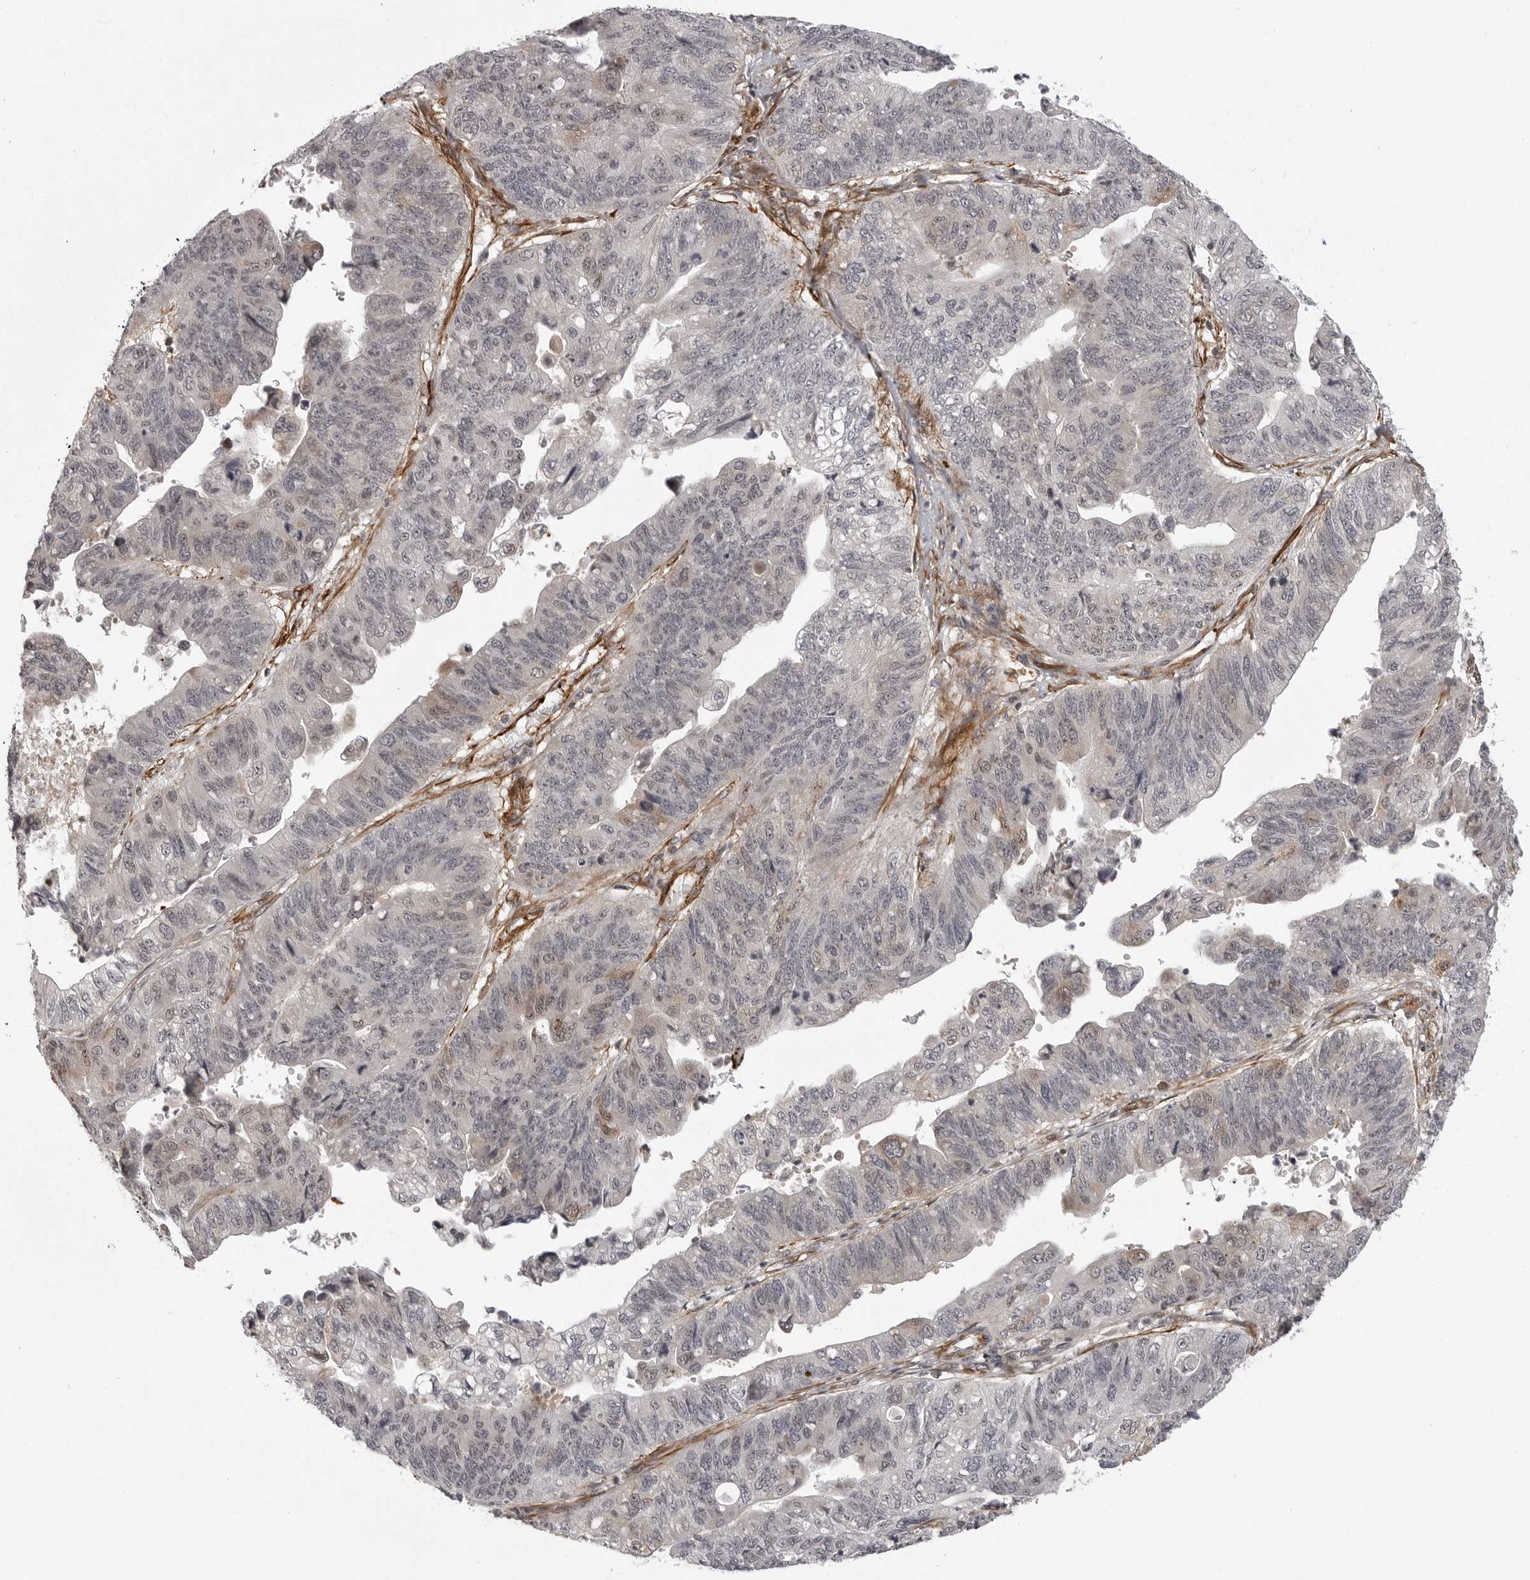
{"staining": {"intensity": "negative", "quantity": "none", "location": "none"}, "tissue": "stomach cancer", "cell_type": "Tumor cells", "image_type": "cancer", "snomed": [{"axis": "morphology", "description": "Adenocarcinoma, NOS"}, {"axis": "topography", "description": "Stomach"}], "caption": "Immunohistochemistry of stomach adenocarcinoma demonstrates no positivity in tumor cells. (DAB (3,3'-diaminobenzidine) IHC, high magnification).", "gene": "TUT4", "patient": {"sex": "male", "age": 59}}